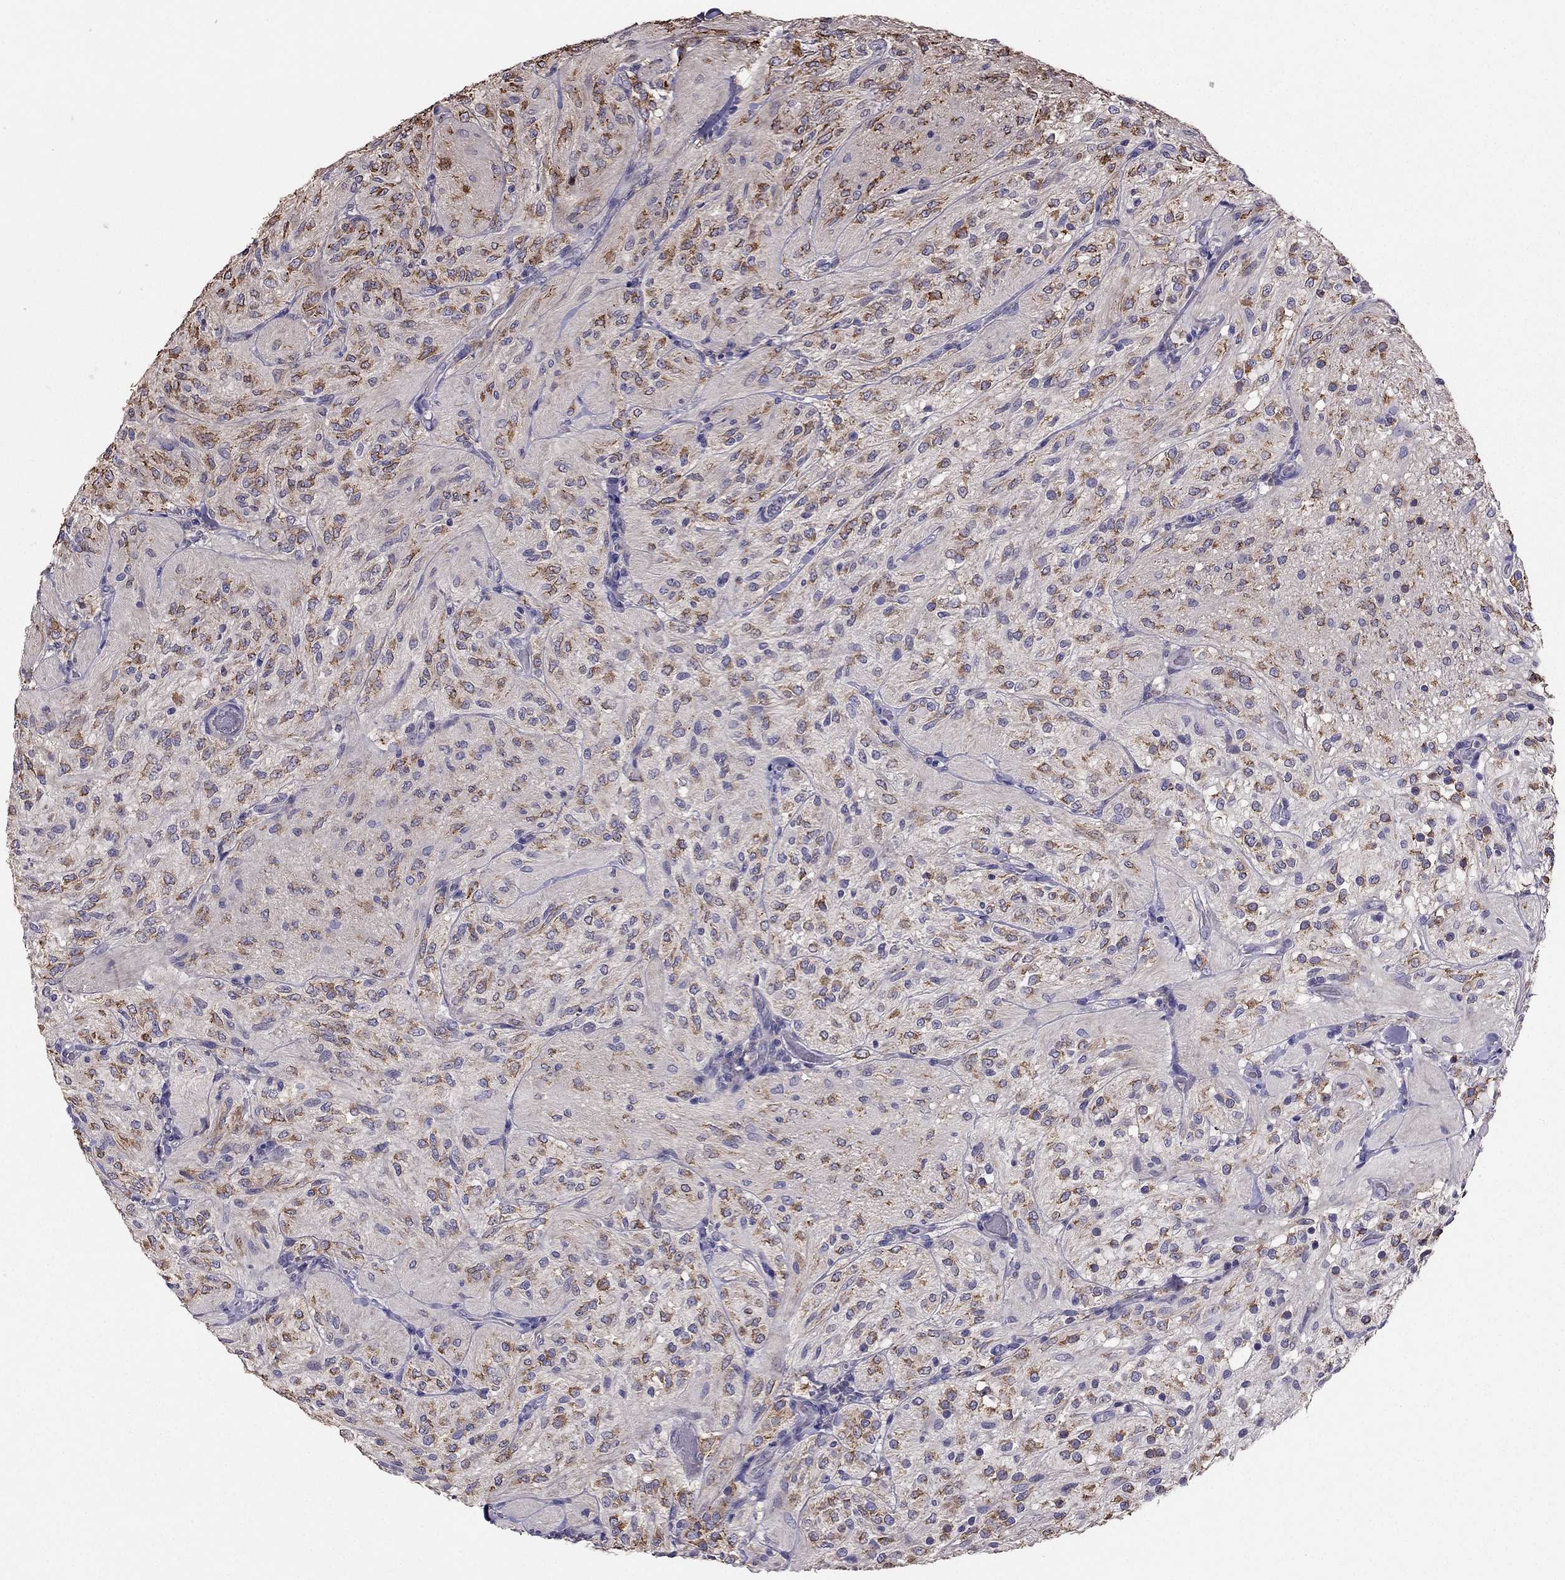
{"staining": {"intensity": "moderate", "quantity": ">75%", "location": "cytoplasmic/membranous"}, "tissue": "glioma", "cell_type": "Tumor cells", "image_type": "cancer", "snomed": [{"axis": "morphology", "description": "Glioma, malignant, Low grade"}, {"axis": "topography", "description": "Brain"}], "caption": "Approximately >75% of tumor cells in human low-grade glioma (malignant) show moderate cytoplasmic/membranous protein positivity as visualized by brown immunohistochemical staining.", "gene": "CDH9", "patient": {"sex": "male", "age": 3}}